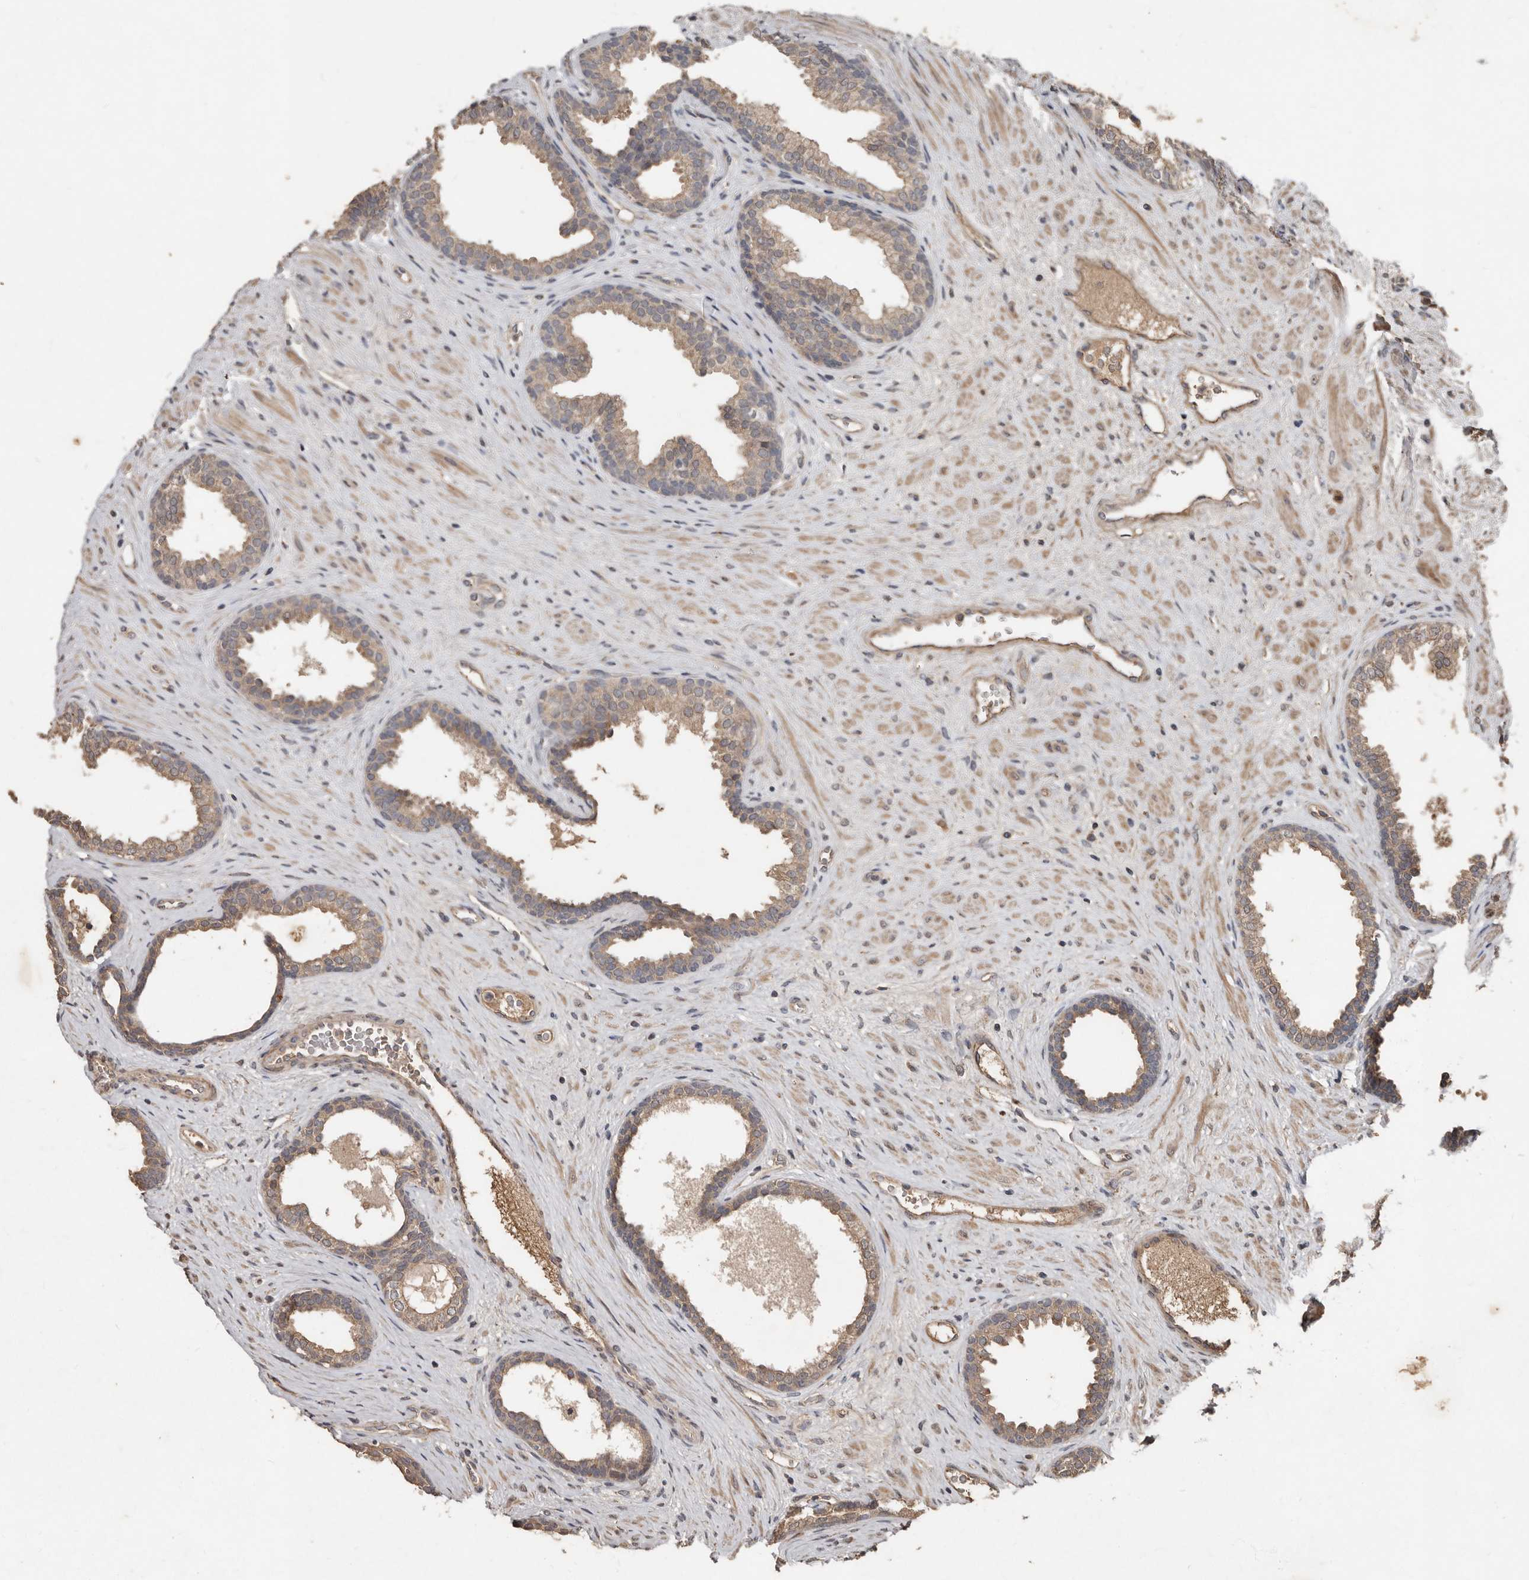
{"staining": {"intensity": "moderate", "quantity": ">75%", "location": "cytoplasmic/membranous"}, "tissue": "prostate", "cell_type": "Glandular cells", "image_type": "normal", "snomed": [{"axis": "morphology", "description": "Normal tissue, NOS"}, {"axis": "topography", "description": "Prostate"}], "caption": "Immunohistochemical staining of benign human prostate exhibits medium levels of moderate cytoplasmic/membranous staining in about >75% of glandular cells.", "gene": "KIF26B", "patient": {"sex": "male", "age": 76}}